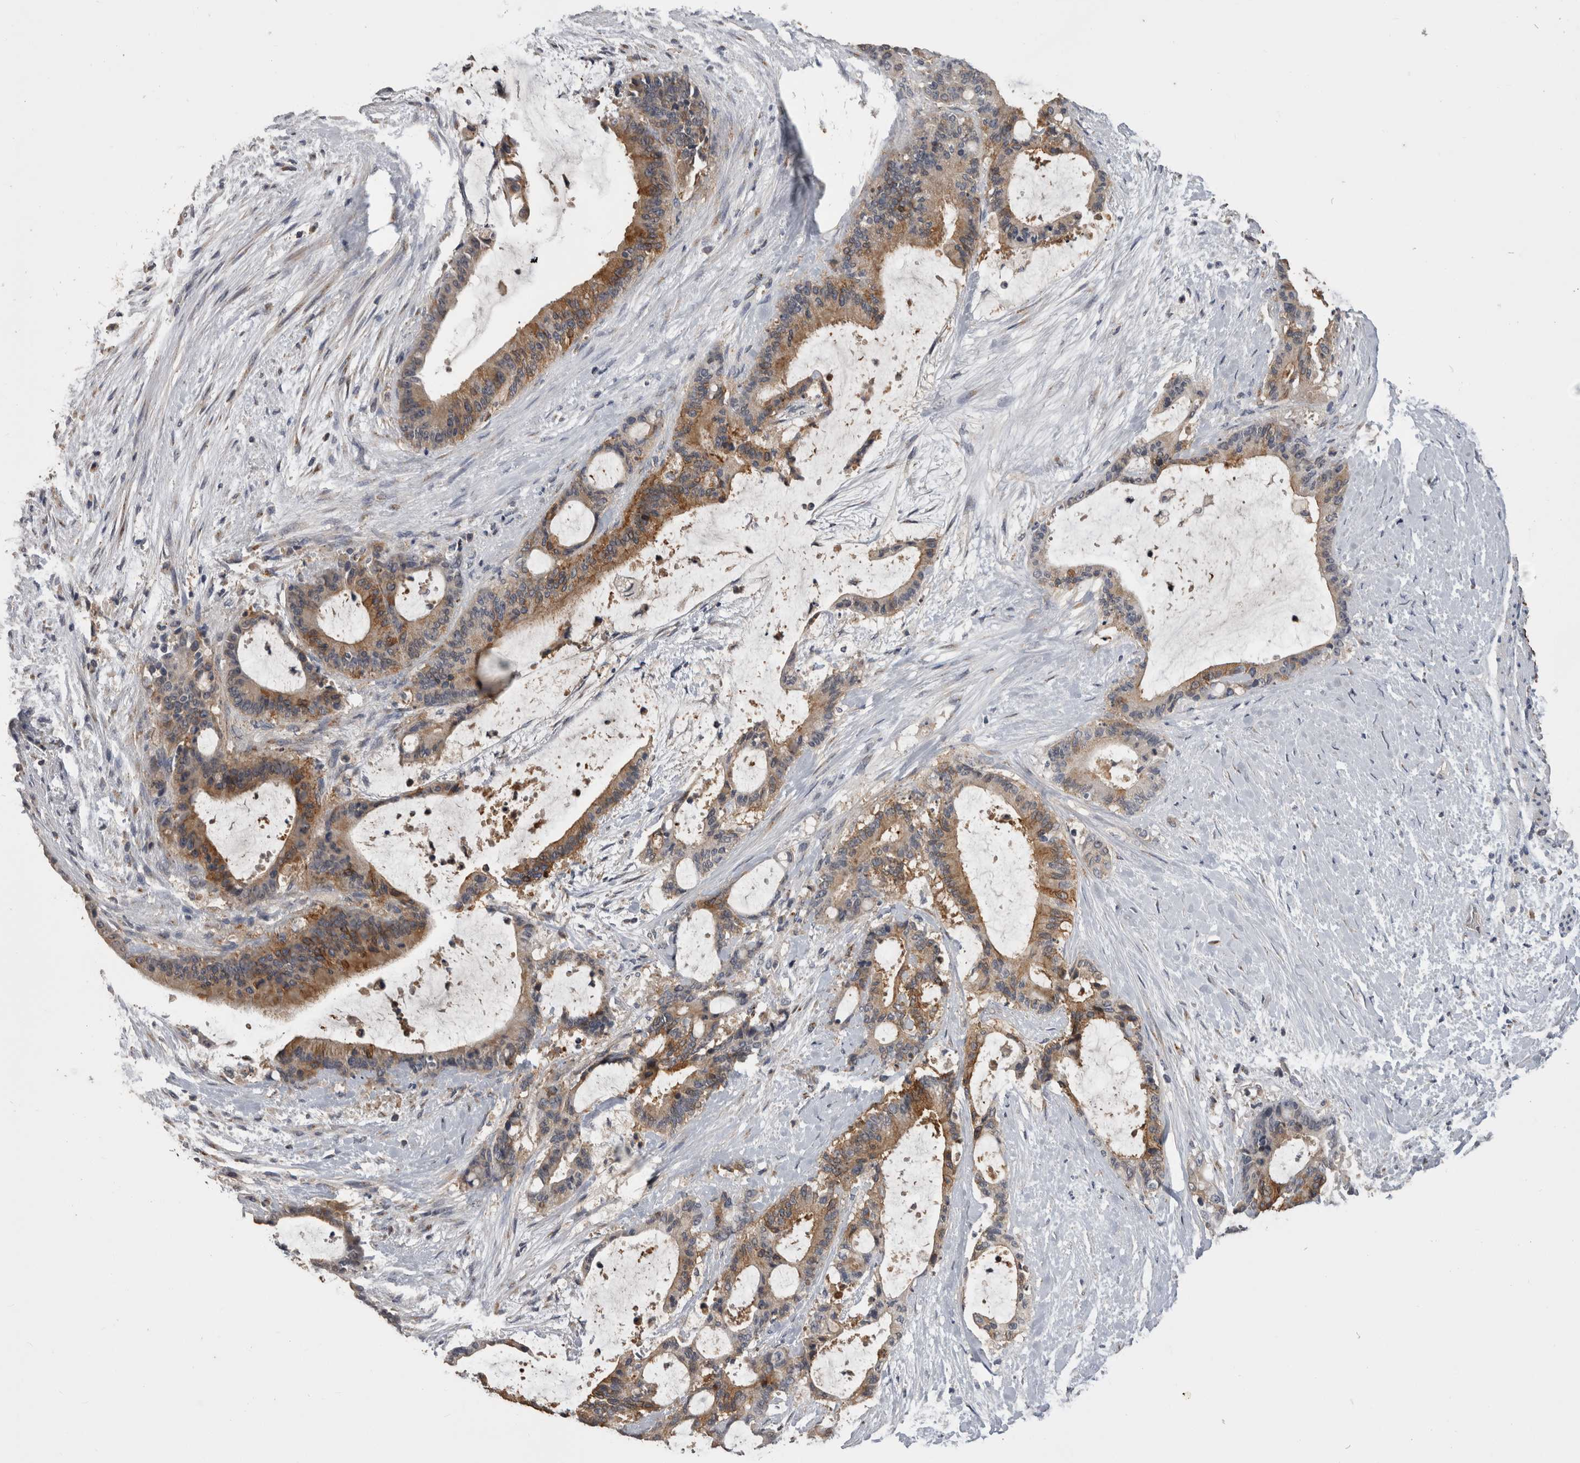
{"staining": {"intensity": "moderate", "quantity": "25%-75%", "location": "cytoplasmic/membranous"}, "tissue": "liver cancer", "cell_type": "Tumor cells", "image_type": "cancer", "snomed": [{"axis": "morphology", "description": "Cholangiocarcinoma"}, {"axis": "topography", "description": "Liver"}], "caption": "Moderate cytoplasmic/membranous staining for a protein is seen in about 25%-75% of tumor cells of liver cholangiocarcinoma using immunohistochemistry.", "gene": "ANXA13", "patient": {"sex": "female", "age": 73}}